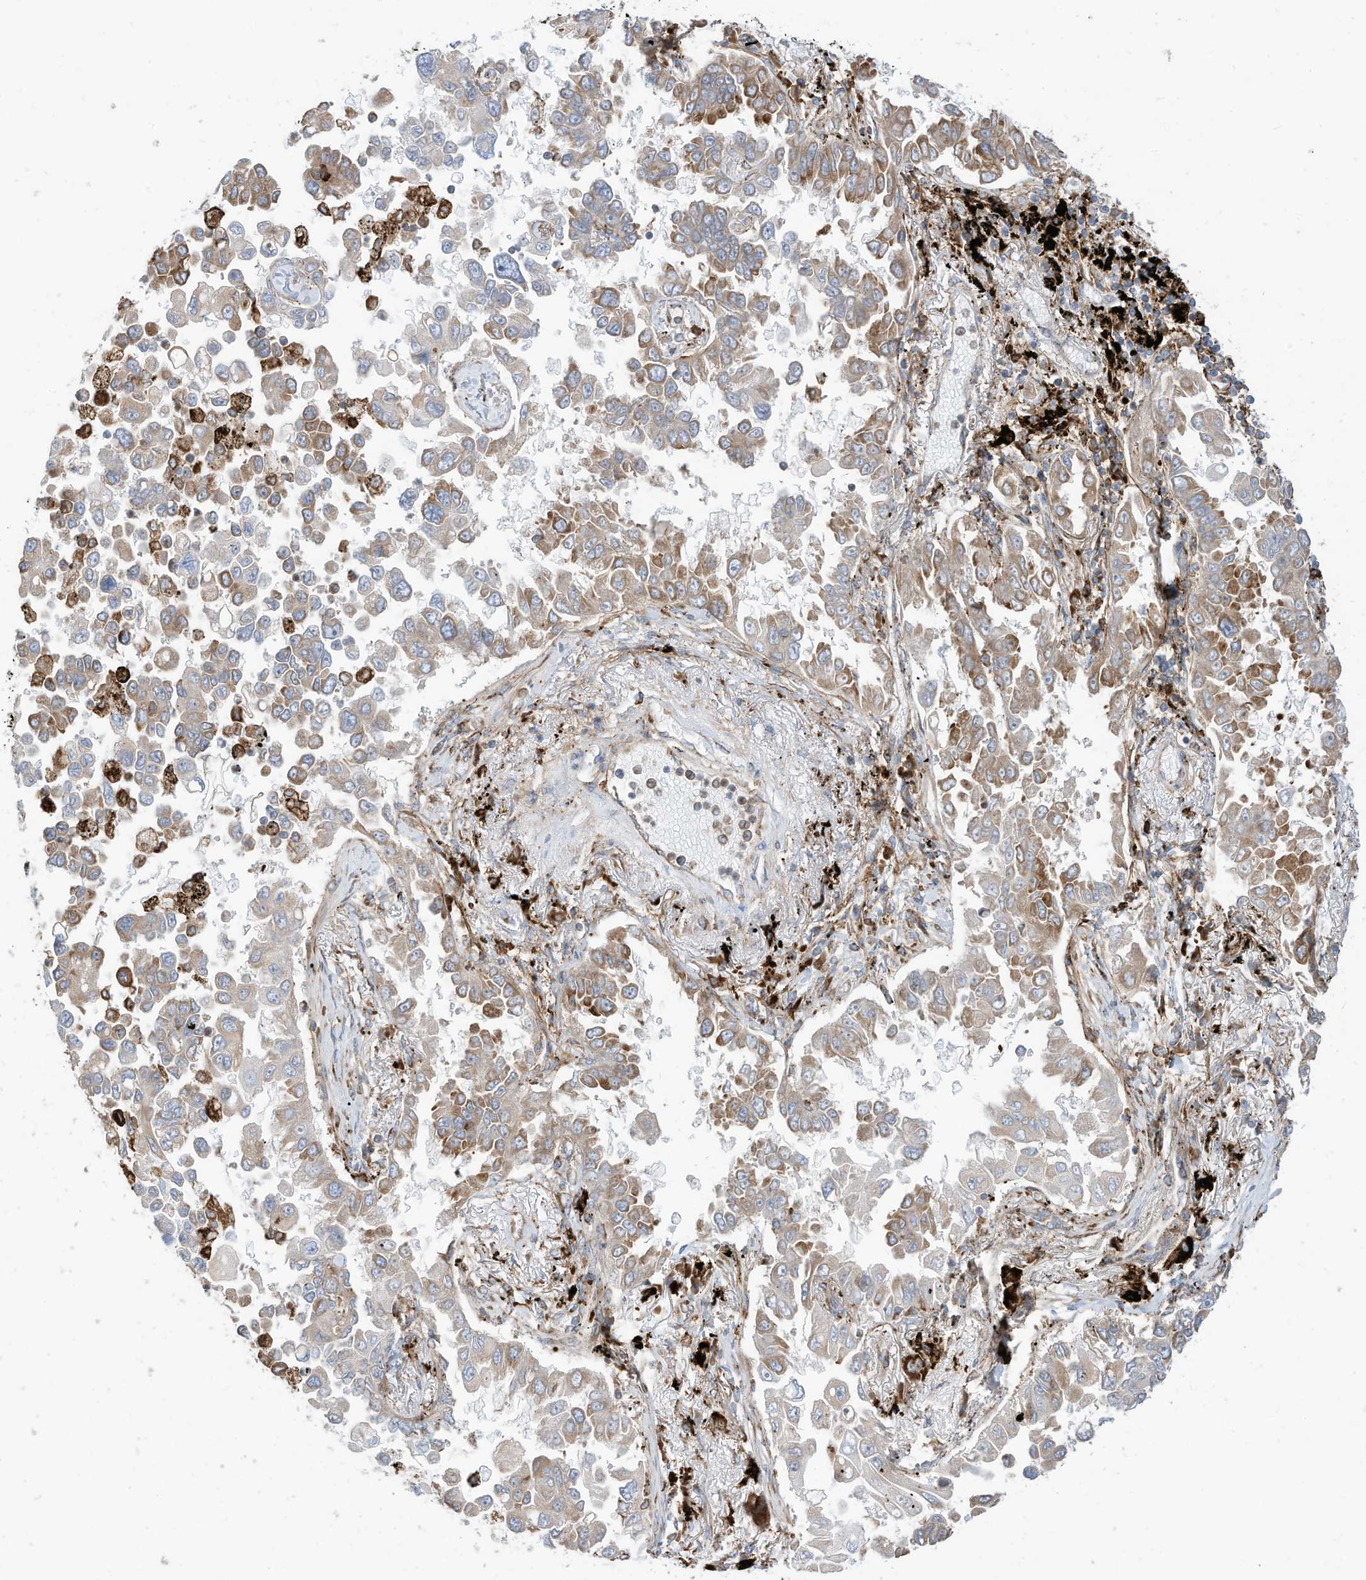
{"staining": {"intensity": "moderate", "quantity": "25%-75%", "location": "cytoplasmic/membranous"}, "tissue": "lung cancer", "cell_type": "Tumor cells", "image_type": "cancer", "snomed": [{"axis": "morphology", "description": "Adenocarcinoma, NOS"}, {"axis": "topography", "description": "Lung"}], "caption": "Immunohistochemical staining of human lung cancer exhibits moderate cytoplasmic/membranous protein positivity in approximately 25%-75% of tumor cells.", "gene": "TRNAU1AP", "patient": {"sex": "female", "age": 67}}